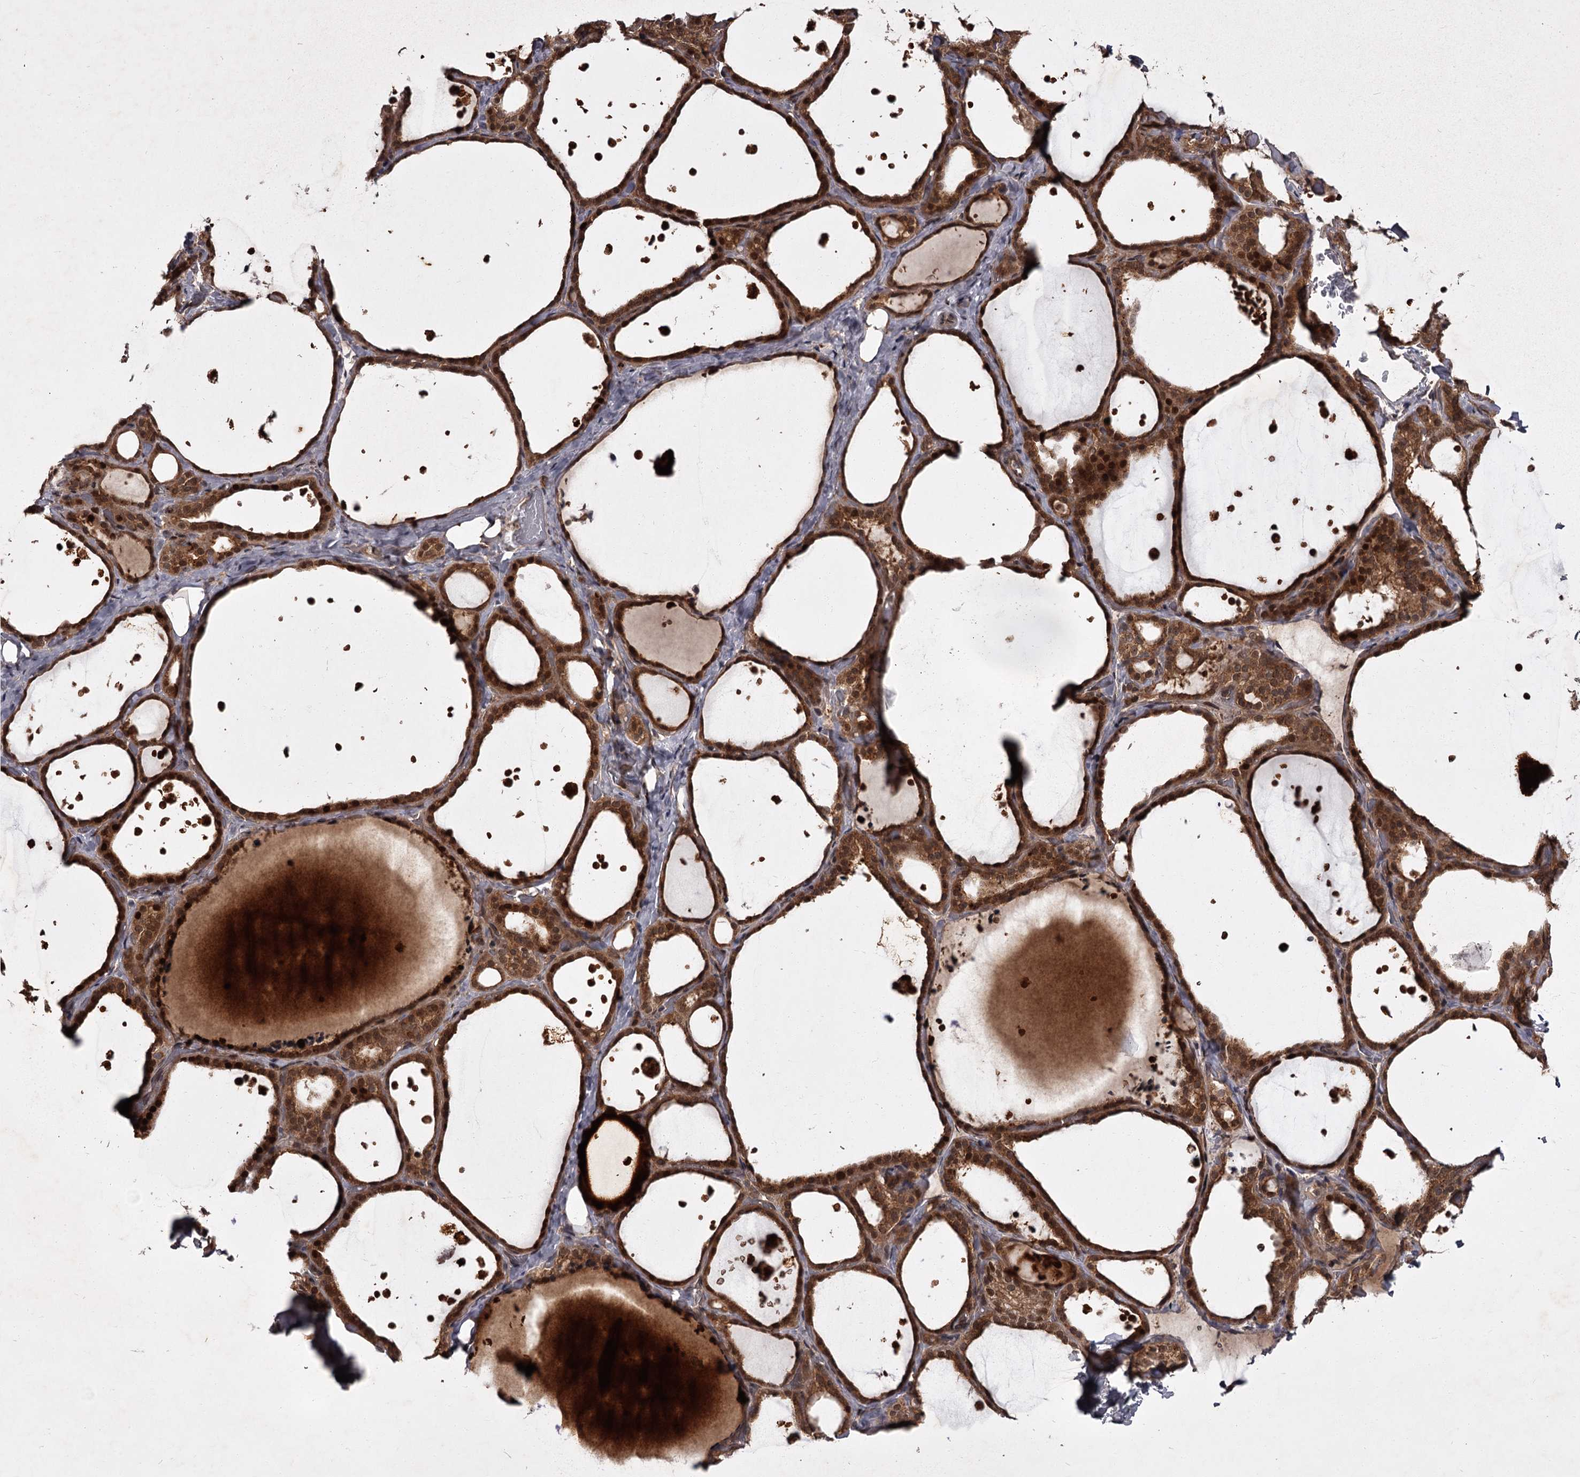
{"staining": {"intensity": "strong", "quantity": ">75%", "location": "cytoplasmic/membranous"}, "tissue": "thyroid gland", "cell_type": "Glandular cells", "image_type": "normal", "snomed": [{"axis": "morphology", "description": "Normal tissue, NOS"}, {"axis": "topography", "description": "Thyroid gland"}], "caption": "DAB (3,3'-diaminobenzidine) immunohistochemical staining of normal human thyroid gland shows strong cytoplasmic/membranous protein expression in about >75% of glandular cells. Using DAB (brown) and hematoxylin (blue) stains, captured at high magnification using brightfield microscopy.", "gene": "TBC1D23", "patient": {"sex": "female", "age": 44}}